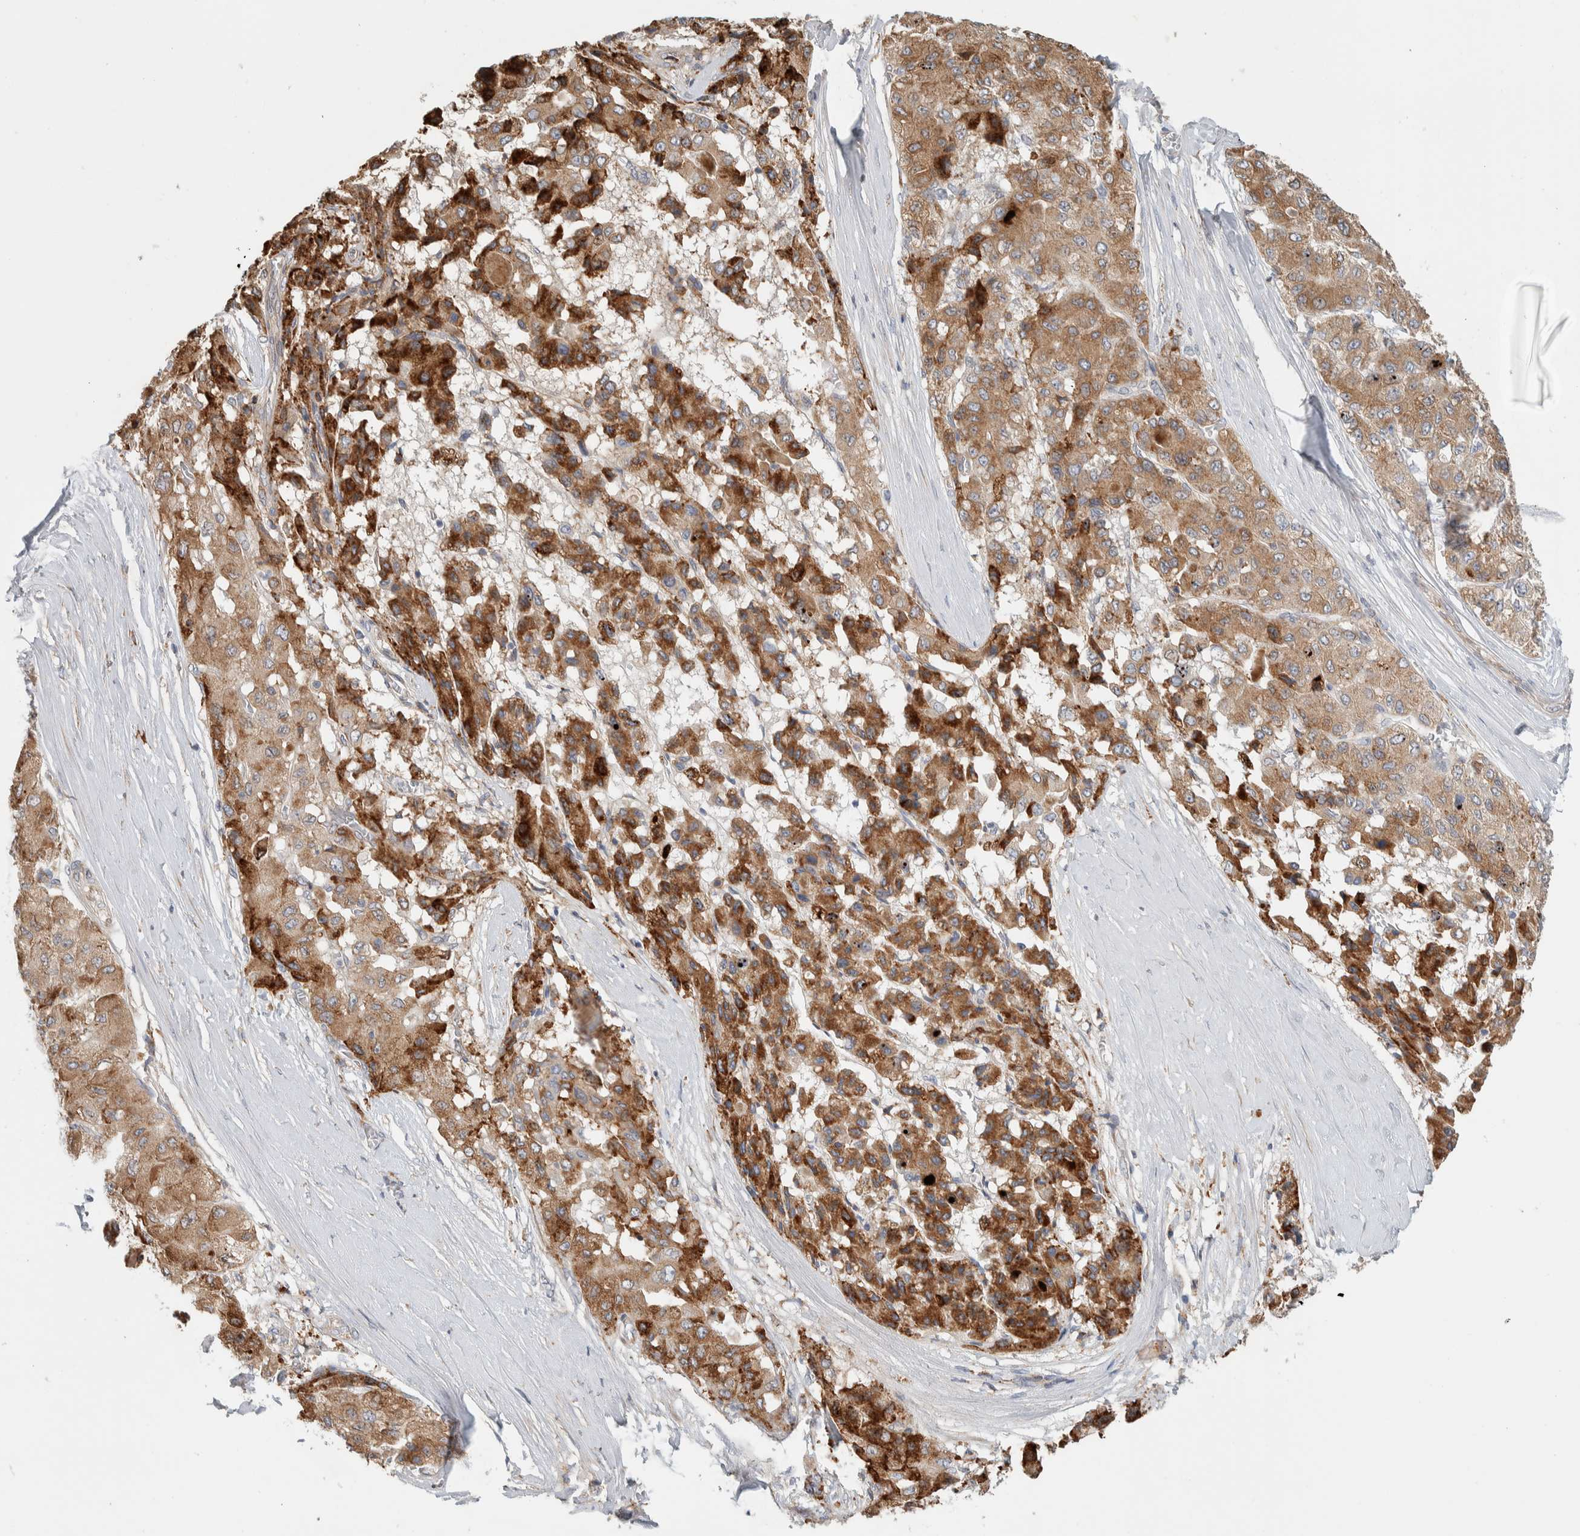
{"staining": {"intensity": "strong", "quantity": ">75%", "location": "cytoplasmic/membranous"}, "tissue": "liver cancer", "cell_type": "Tumor cells", "image_type": "cancer", "snomed": [{"axis": "morphology", "description": "Carcinoma, Hepatocellular, NOS"}, {"axis": "topography", "description": "Liver"}], "caption": "Liver cancer stained with a protein marker displays strong staining in tumor cells.", "gene": "ADCY8", "patient": {"sex": "male", "age": 80}}